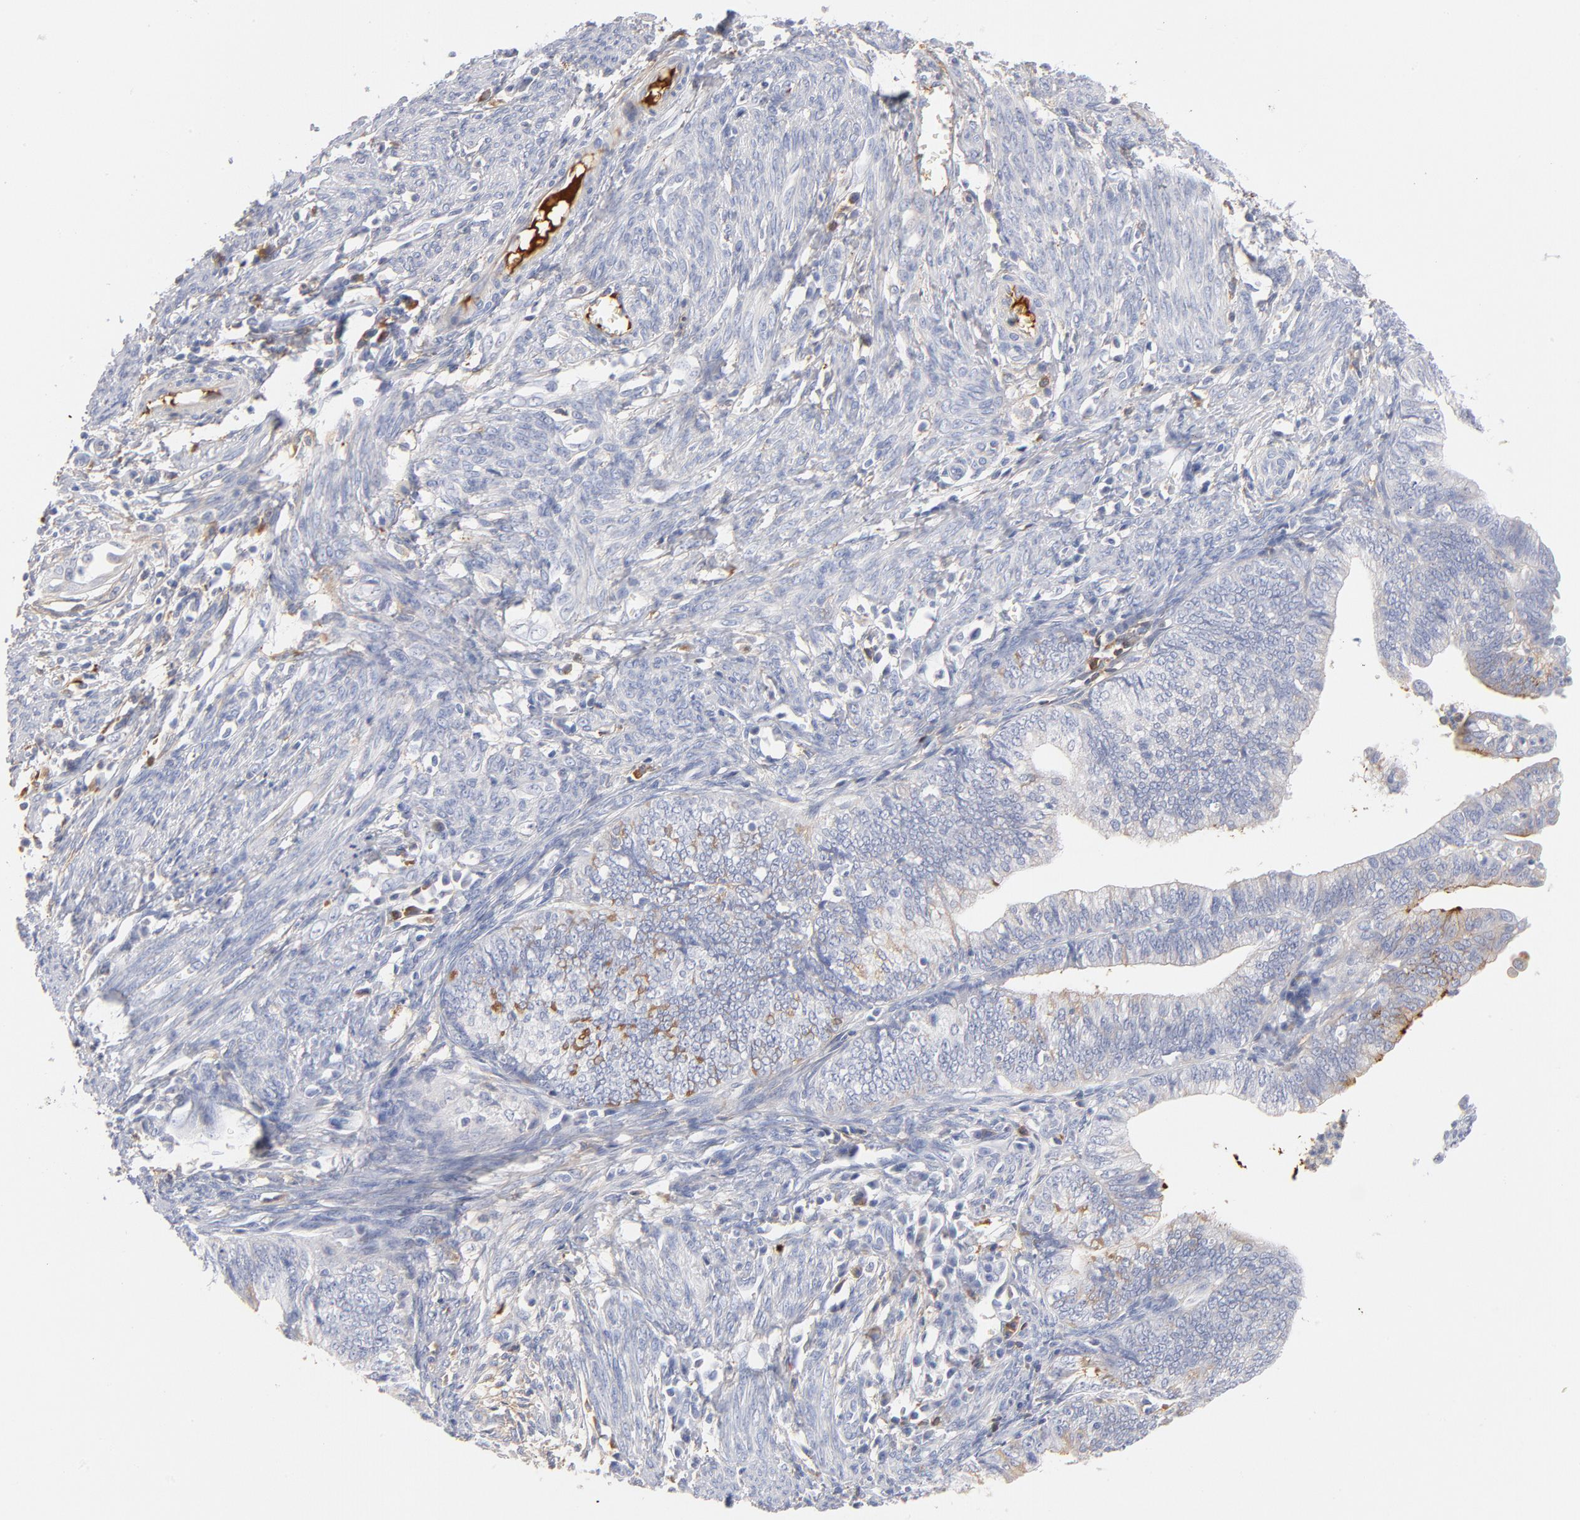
{"staining": {"intensity": "moderate", "quantity": "25%-75%", "location": "cytoplasmic/membranous"}, "tissue": "endometrial cancer", "cell_type": "Tumor cells", "image_type": "cancer", "snomed": [{"axis": "morphology", "description": "Adenocarcinoma, NOS"}, {"axis": "topography", "description": "Endometrium"}], "caption": "Endometrial cancer (adenocarcinoma) tissue displays moderate cytoplasmic/membranous expression in about 25%-75% of tumor cells, visualized by immunohistochemistry. (brown staining indicates protein expression, while blue staining denotes nuclei).", "gene": "C3", "patient": {"sex": "female", "age": 66}}